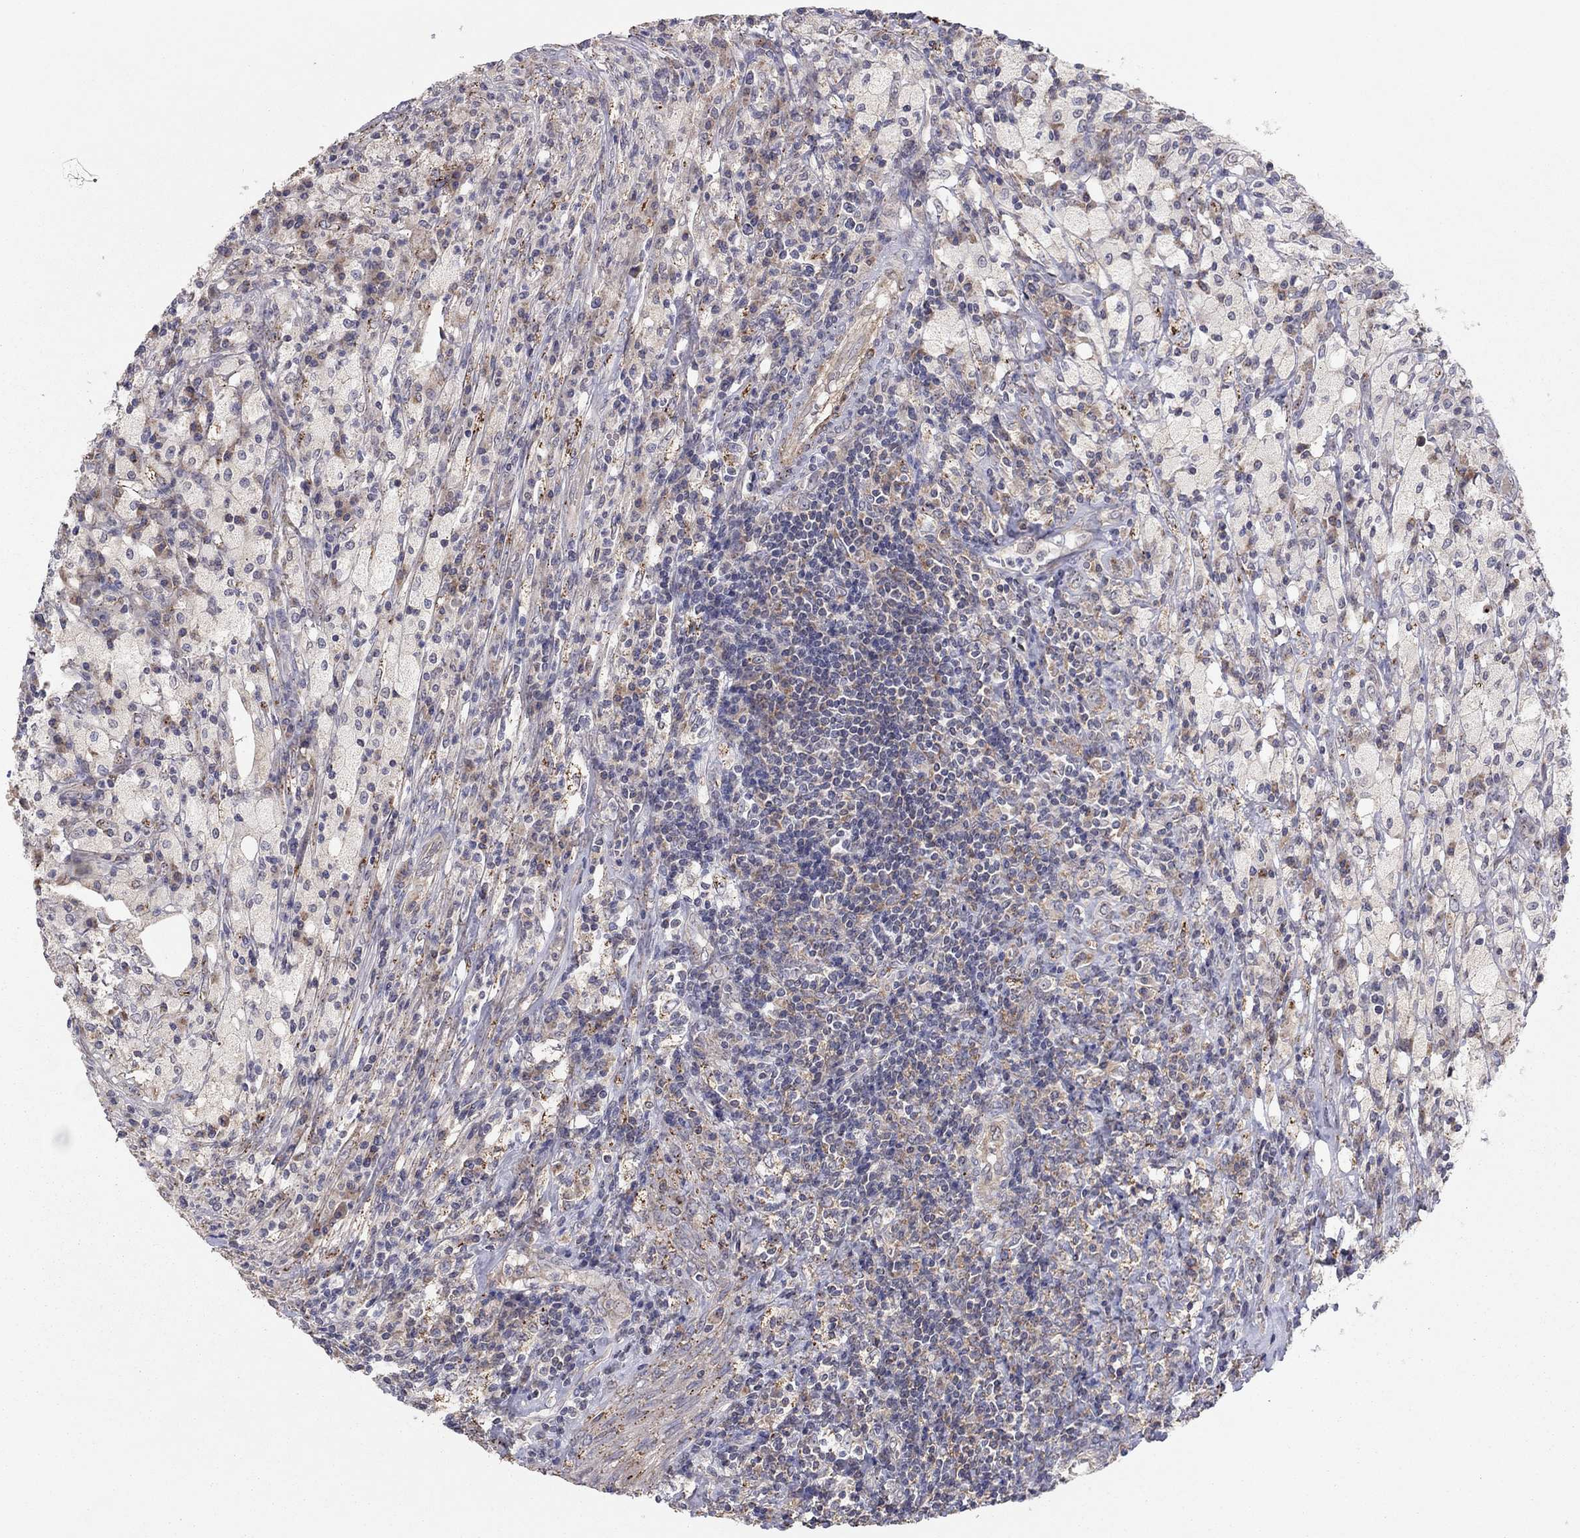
{"staining": {"intensity": "moderate", "quantity": "<25%", "location": "cytoplasmic/membranous"}, "tissue": "testis cancer", "cell_type": "Tumor cells", "image_type": "cancer", "snomed": [{"axis": "morphology", "description": "Necrosis, NOS"}, {"axis": "morphology", "description": "Carcinoma, Embryonal, NOS"}, {"axis": "topography", "description": "Testis"}], "caption": "Immunohistochemistry photomicrograph of human testis cancer (embryonal carcinoma) stained for a protein (brown), which reveals low levels of moderate cytoplasmic/membranous expression in about <25% of tumor cells.", "gene": "CRACDL", "patient": {"sex": "male", "age": 19}}